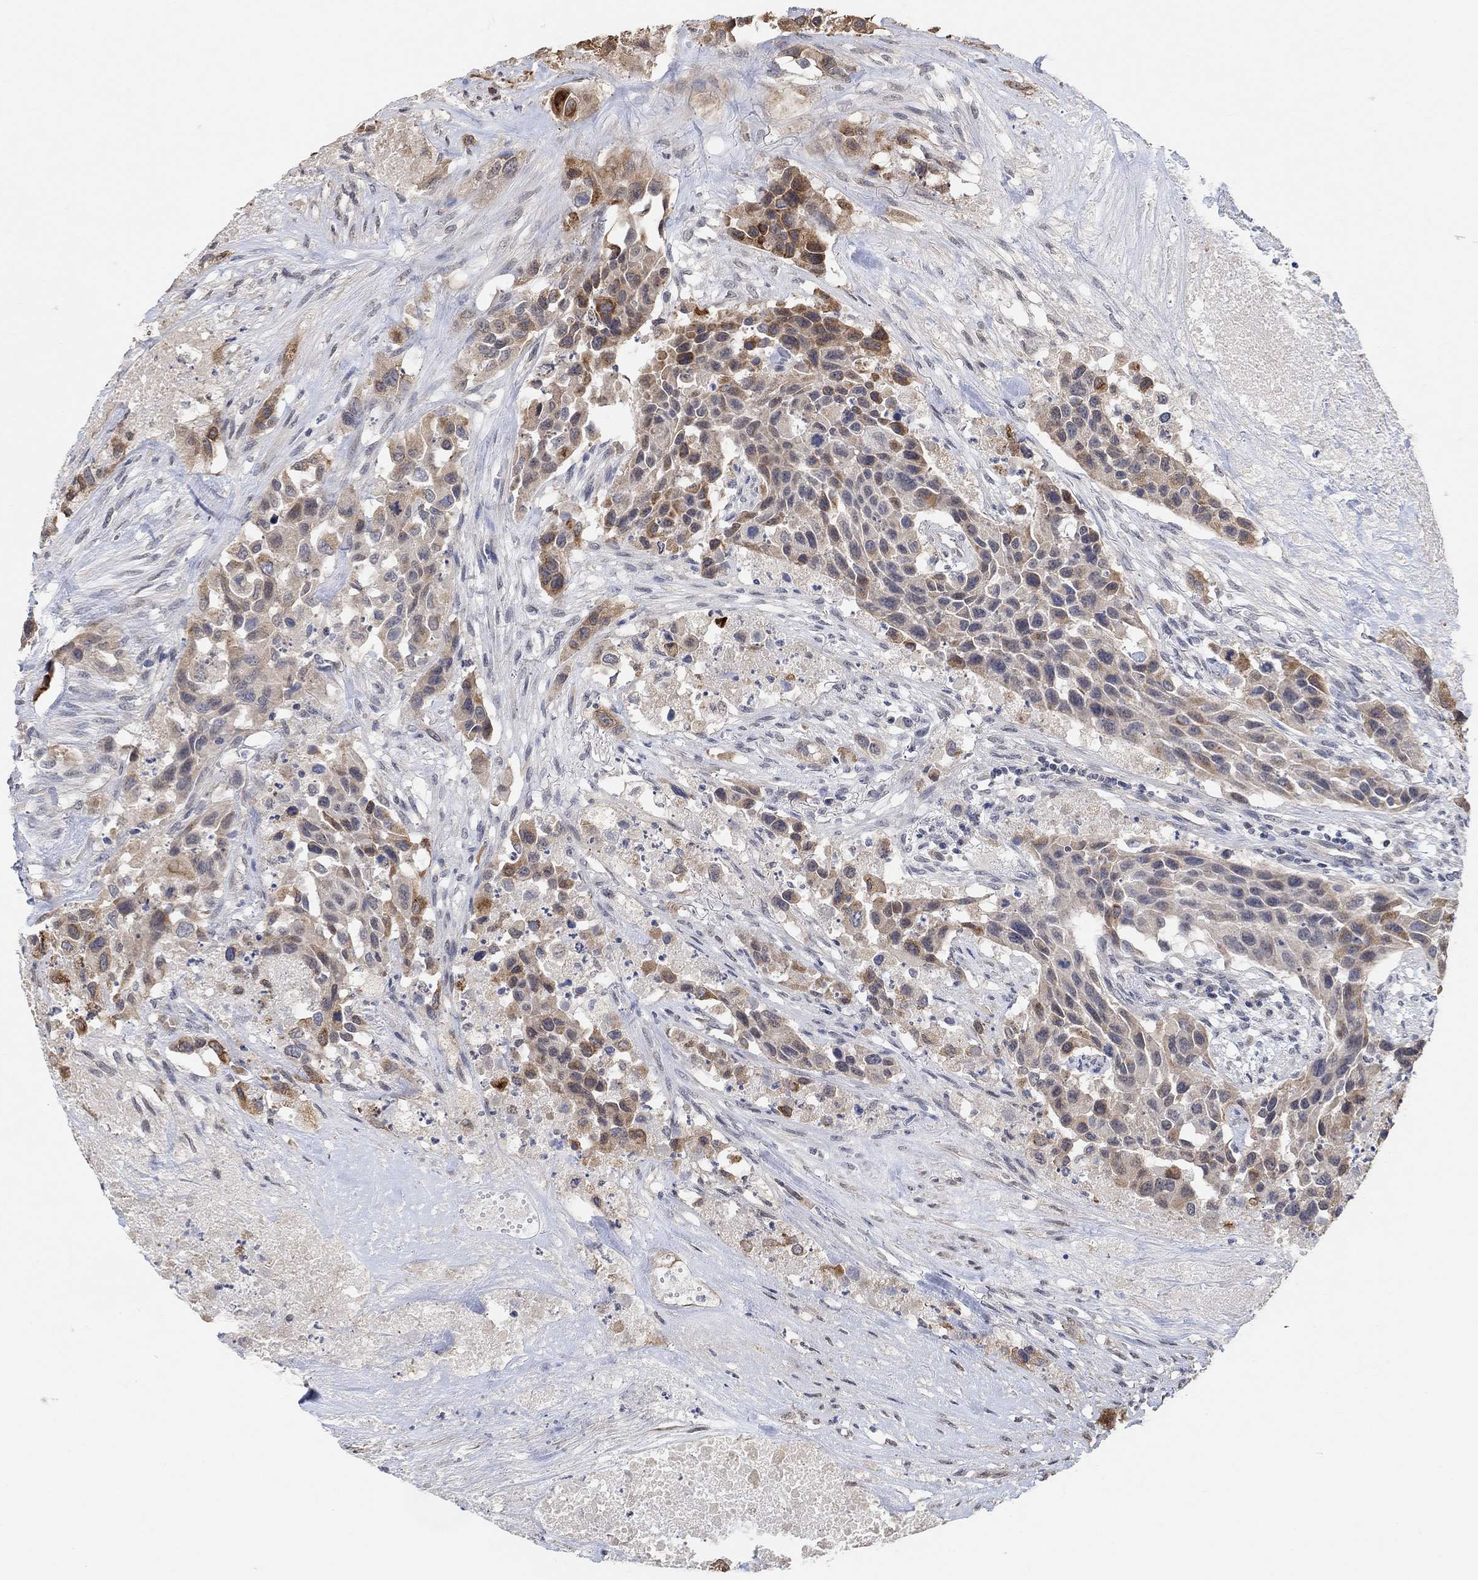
{"staining": {"intensity": "moderate", "quantity": "<25%", "location": "cytoplasmic/membranous"}, "tissue": "urothelial cancer", "cell_type": "Tumor cells", "image_type": "cancer", "snomed": [{"axis": "morphology", "description": "Urothelial carcinoma, High grade"}, {"axis": "topography", "description": "Urinary bladder"}], "caption": "IHC photomicrograph of high-grade urothelial carcinoma stained for a protein (brown), which exhibits low levels of moderate cytoplasmic/membranous positivity in about <25% of tumor cells.", "gene": "UNC5B", "patient": {"sex": "female", "age": 73}}